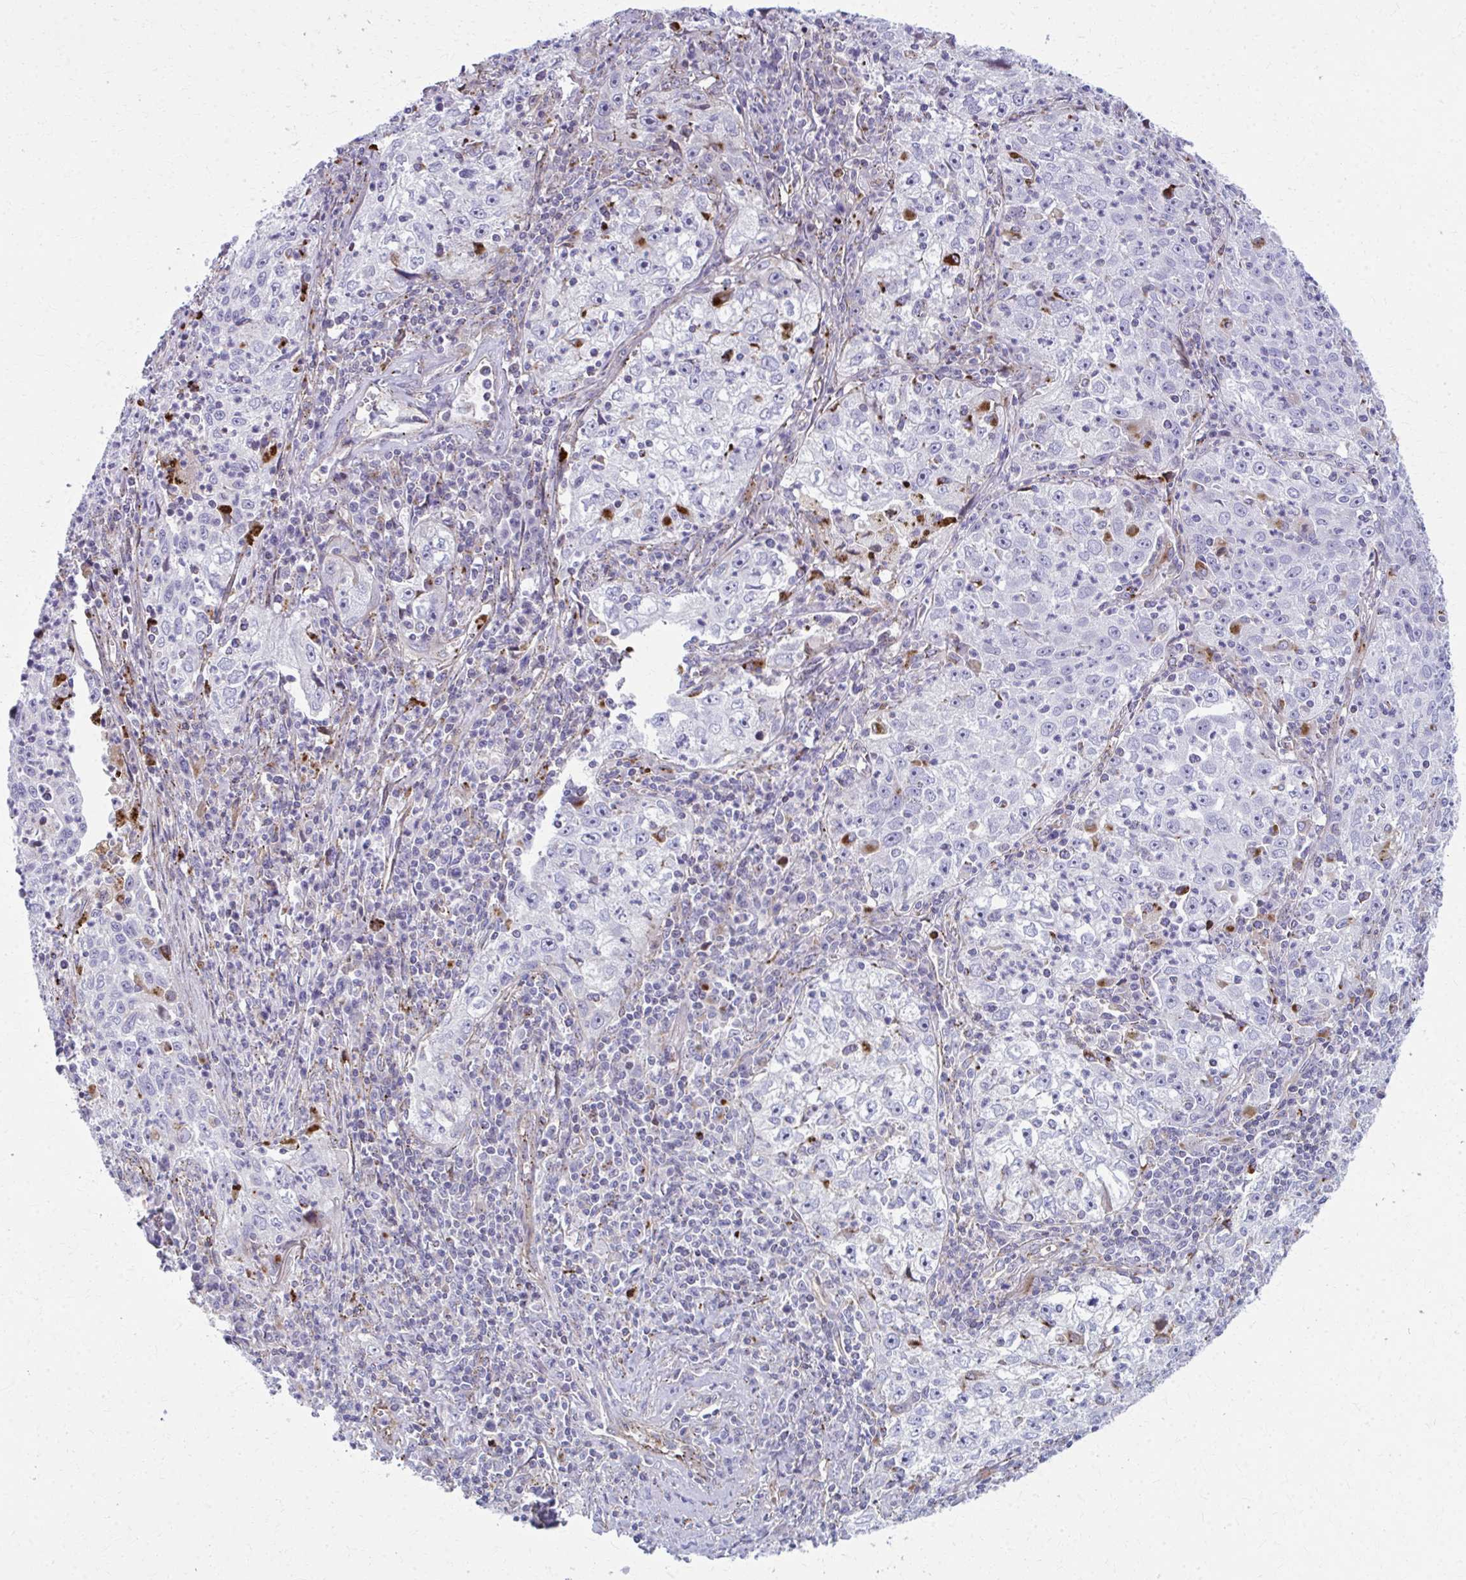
{"staining": {"intensity": "negative", "quantity": "none", "location": "none"}, "tissue": "lung cancer", "cell_type": "Tumor cells", "image_type": "cancer", "snomed": [{"axis": "morphology", "description": "Squamous cell carcinoma, NOS"}, {"axis": "topography", "description": "Lung"}], "caption": "Tumor cells are negative for protein expression in human lung cancer (squamous cell carcinoma).", "gene": "LRRC4B", "patient": {"sex": "male", "age": 71}}